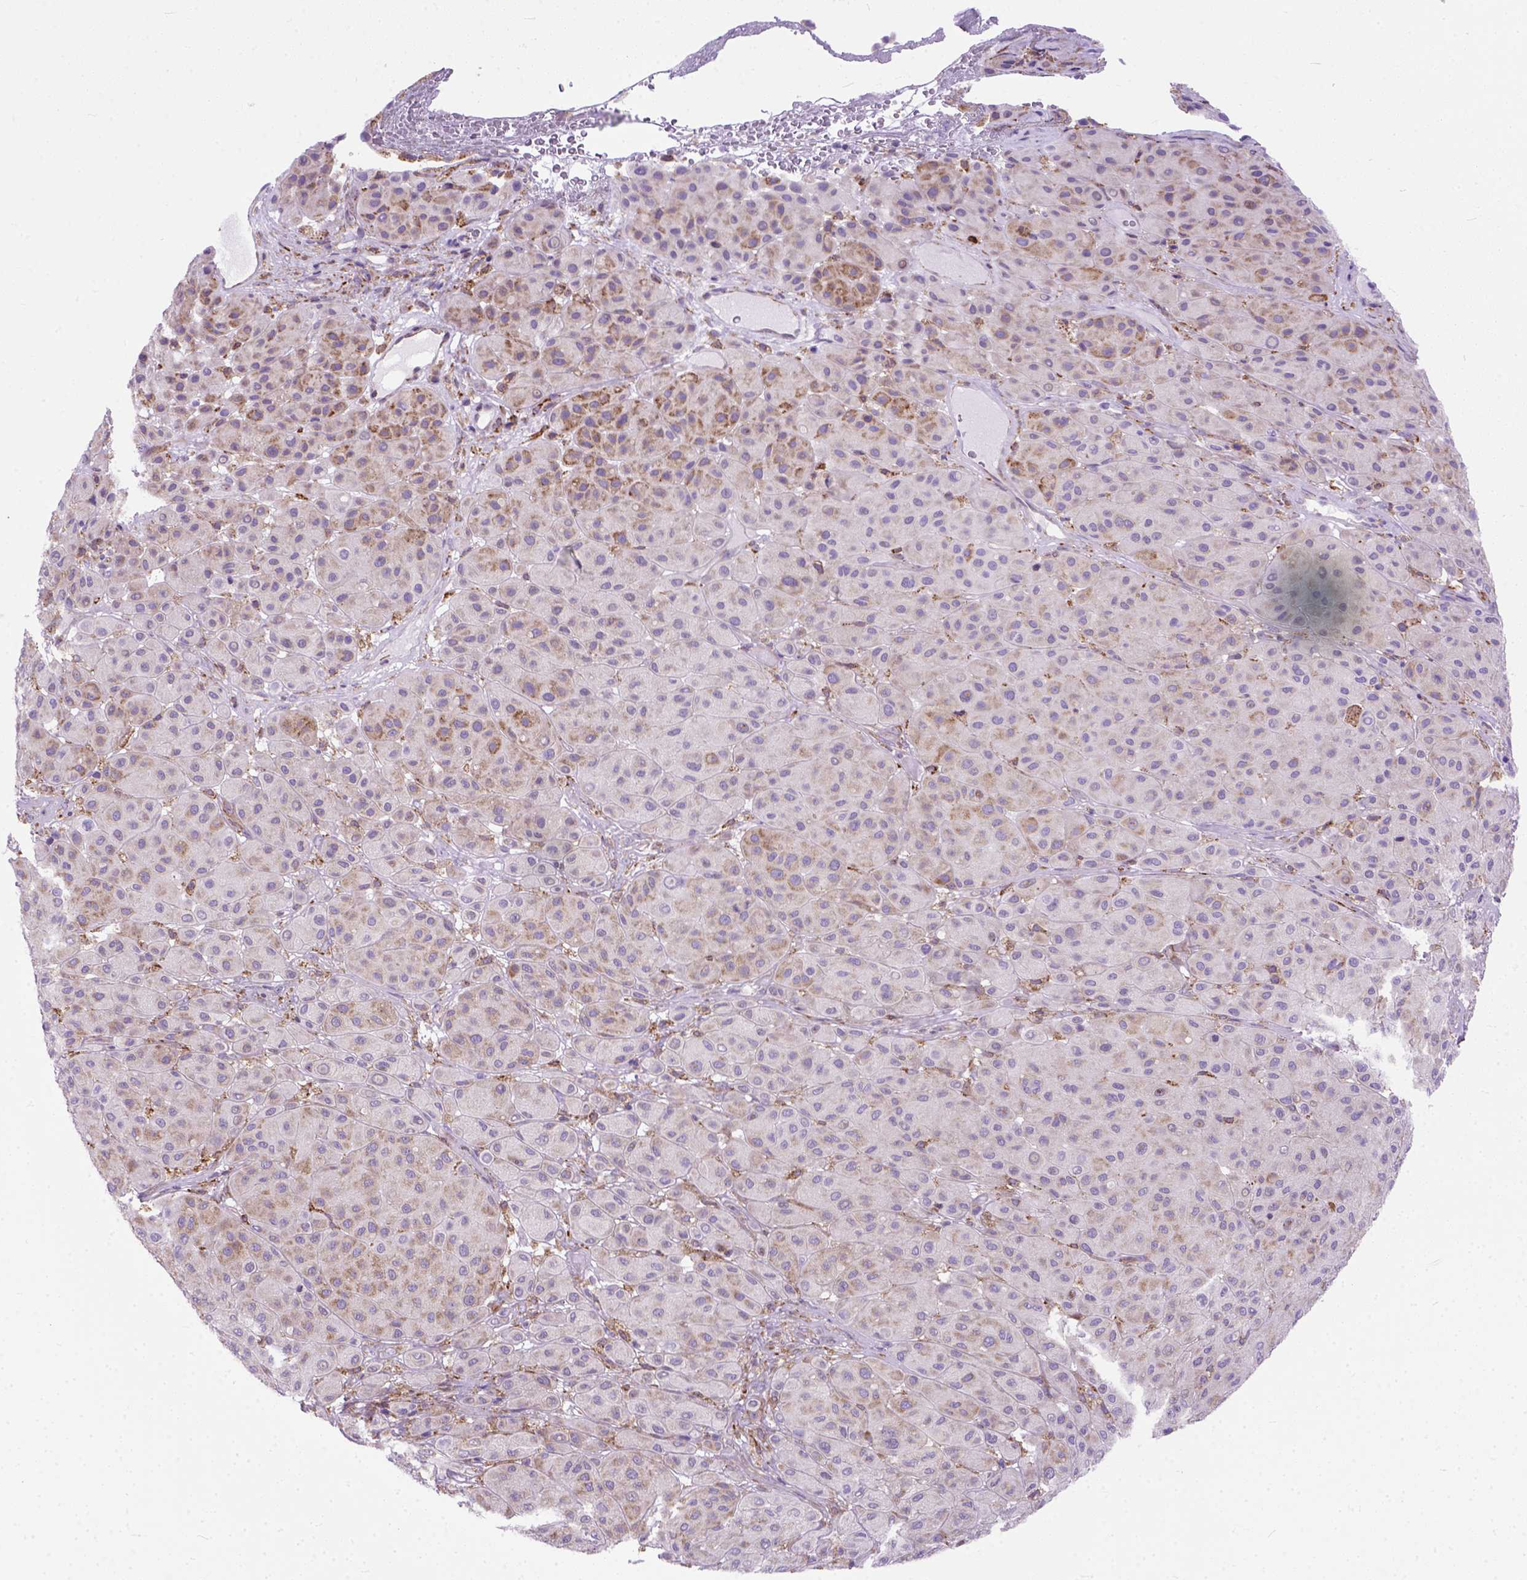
{"staining": {"intensity": "moderate", "quantity": ">75%", "location": "cytoplasmic/membranous"}, "tissue": "melanoma", "cell_type": "Tumor cells", "image_type": "cancer", "snomed": [{"axis": "morphology", "description": "Malignant melanoma, Metastatic site"}, {"axis": "topography", "description": "Smooth muscle"}], "caption": "Malignant melanoma (metastatic site) stained with a brown dye exhibits moderate cytoplasmic/membranous positive positivity in about >75% of tumor cells.", "gene": "PLK4", "patient": {"sex": "male", "age": 41}}